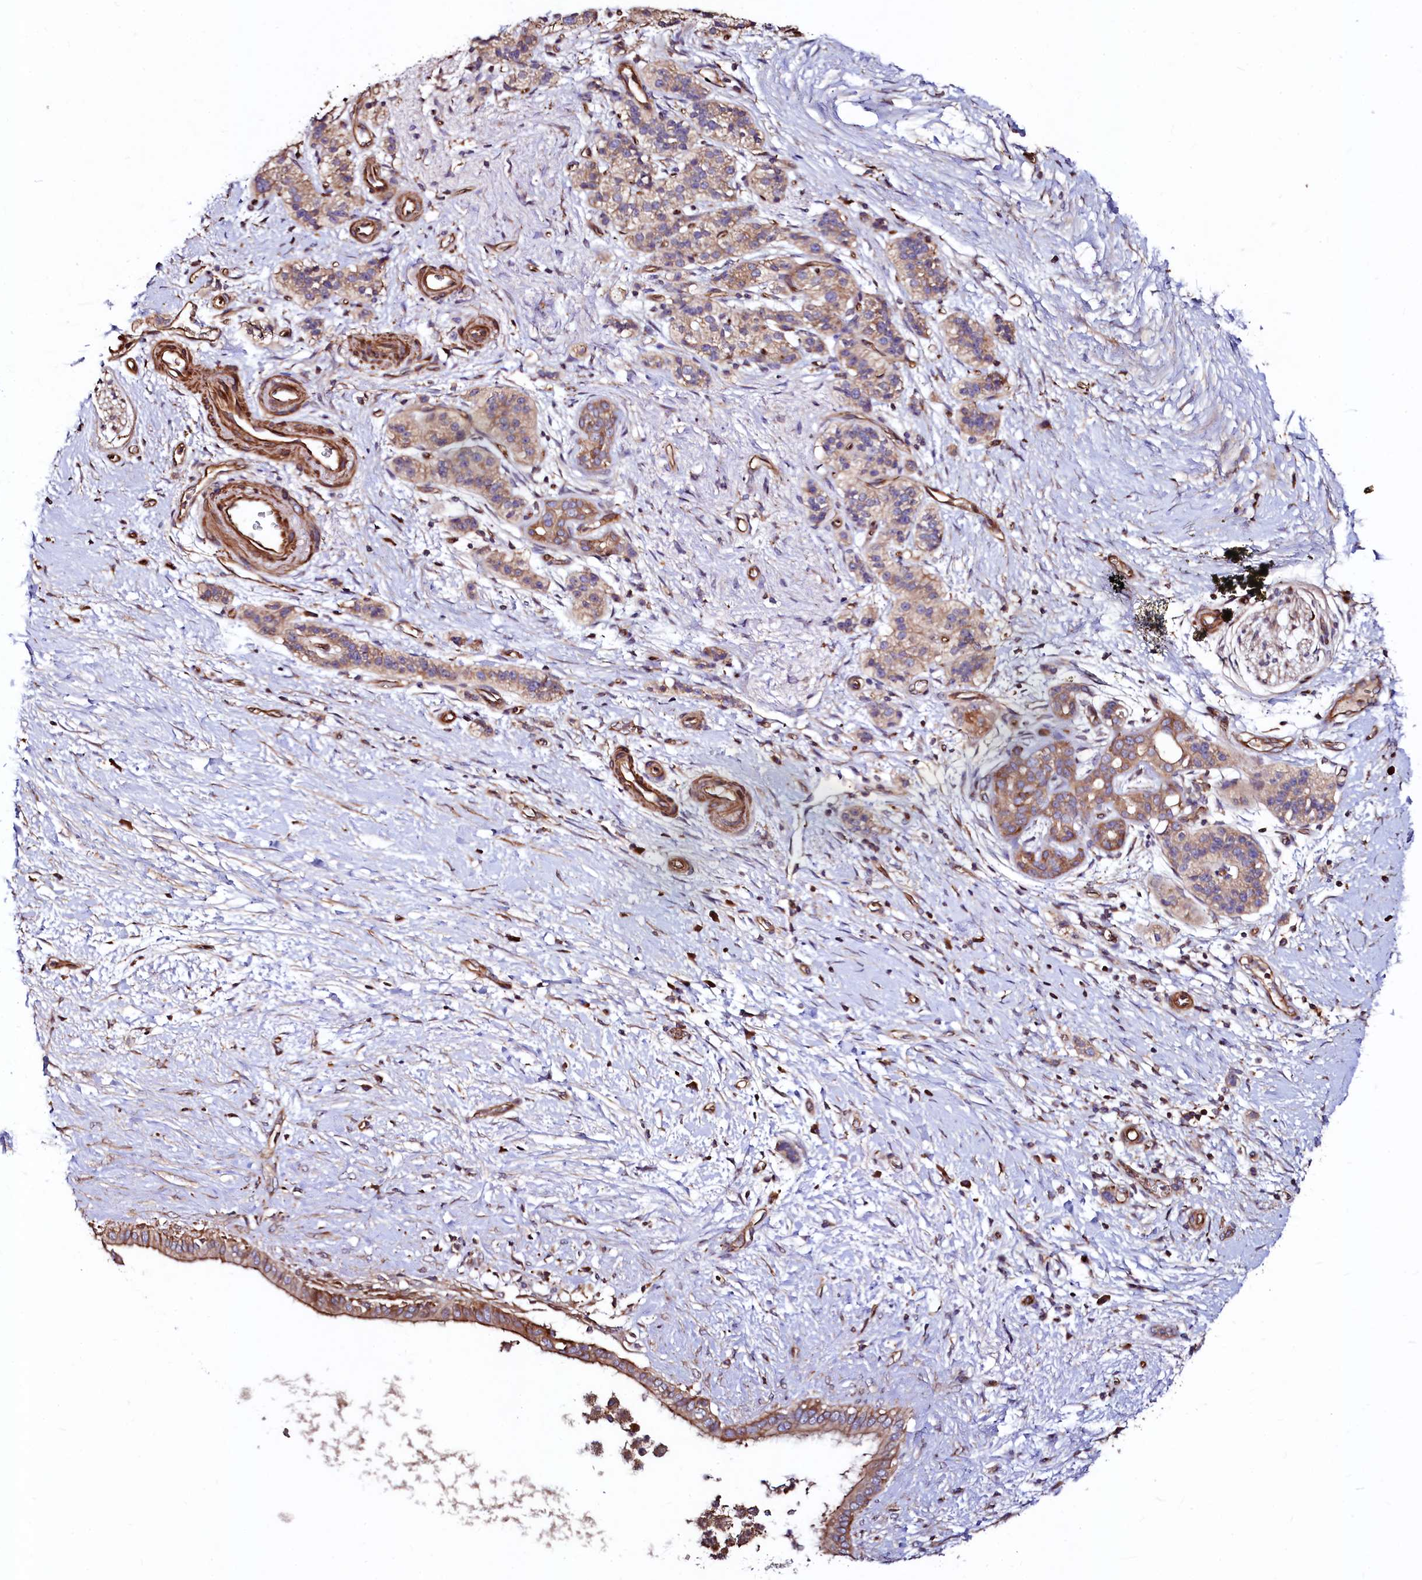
{"staining": {"intensity": "moderate", "quantity": "25%-75%", "location": "cytoplasmic/membranous"}, "tissue": "pancreatic cancer", "cell_type": "Tumor cells", "image_type": "cancer", "snomed": [{"axis": "morphology", "description": "Adenocarcinoma, NOS"}, {"axis": "topography", "description": "Pancreas"}], "caption": "Pancreatic cancer stained with a protein marker shows moderate staining in tumor cells.", "gene": "KLHDC4", "patient": {"sex": "male", "age": 50}}